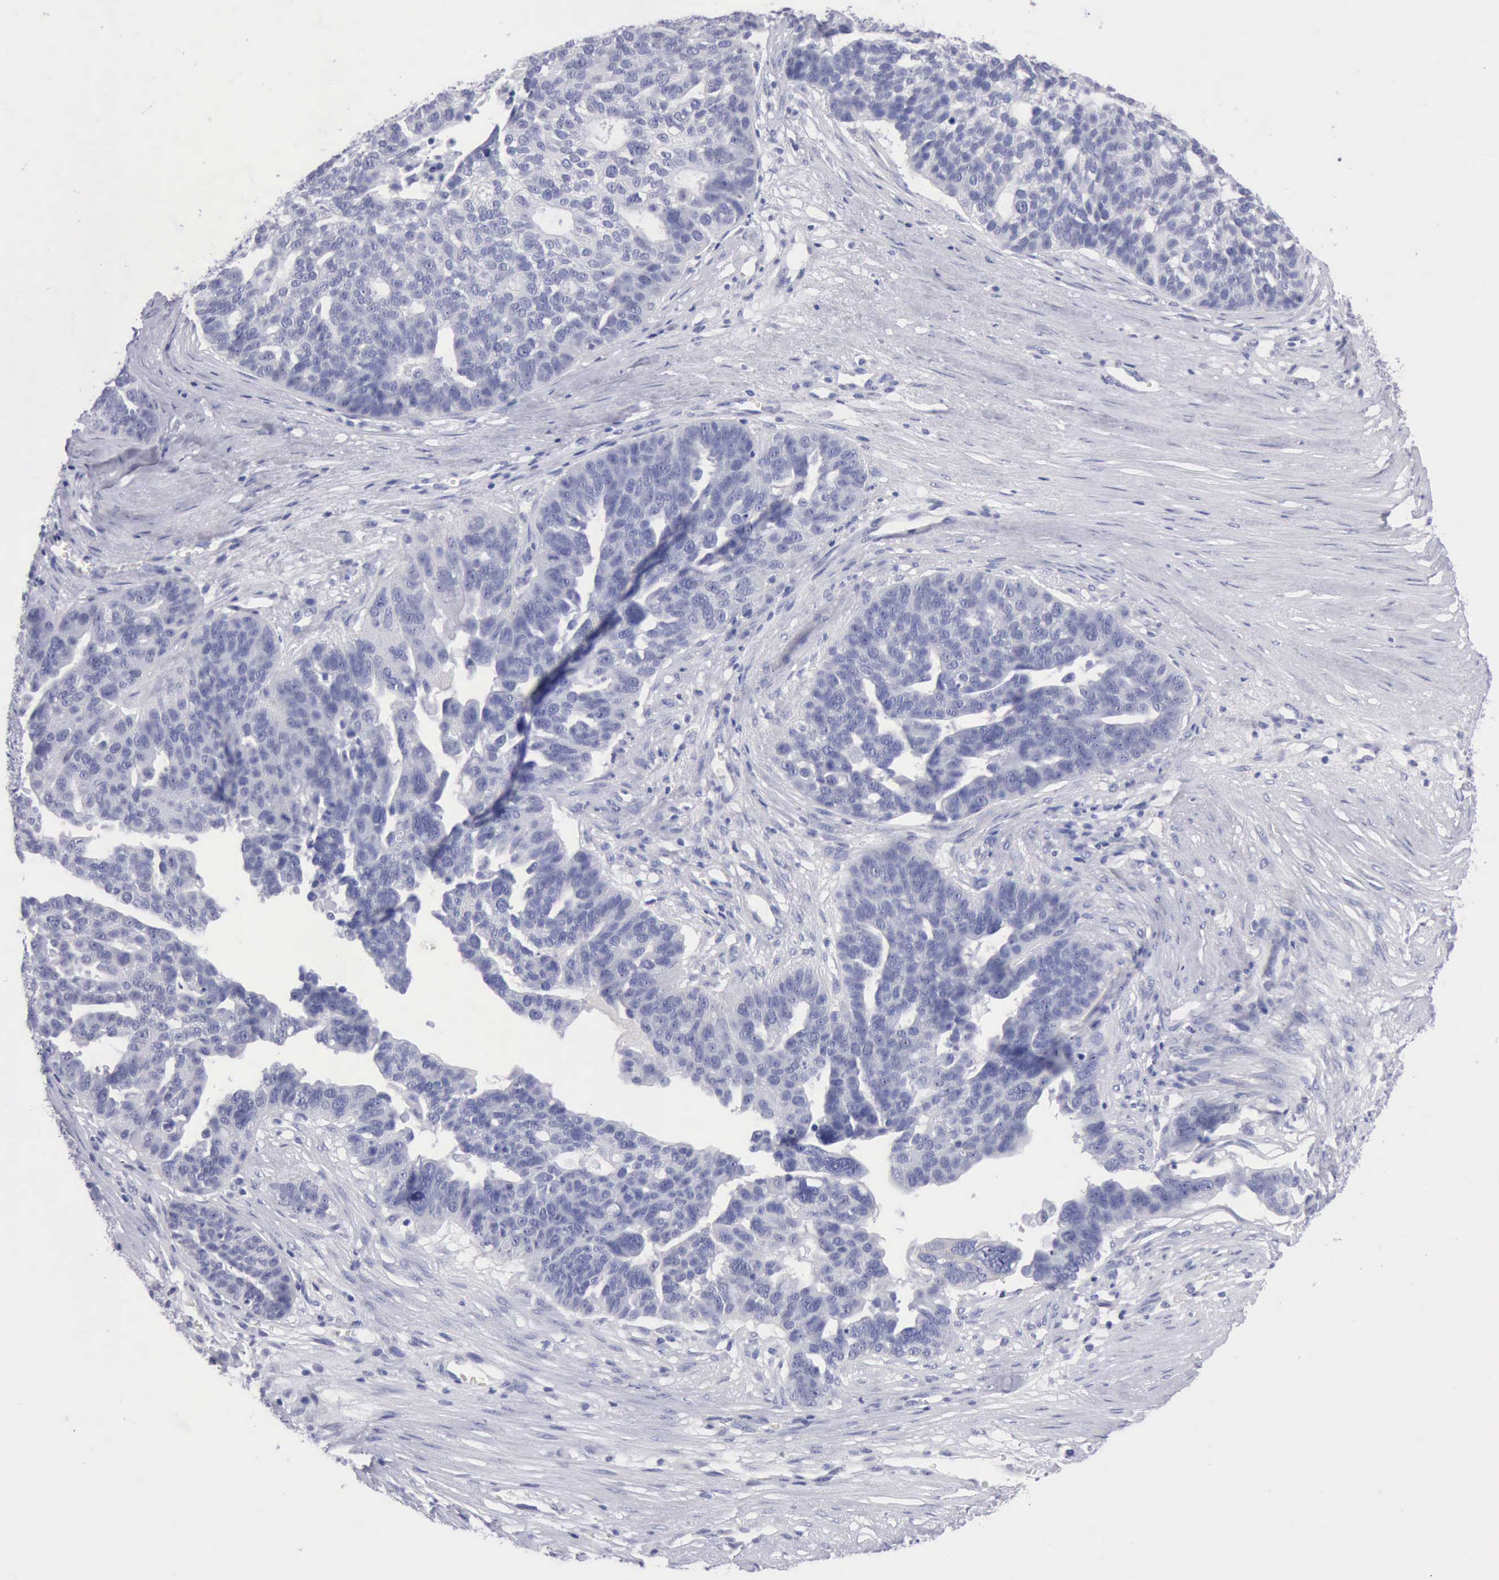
{"staining": {"intensity": "negative", "quantity": "none", "location": "none"}, "tissue": "ovarian cancer", "cell_type": "Tumor cells", "image_type": "cancer", "snomed": [{"axis": "morphology", "description": "Cystadenocarcinoma, serous, NOS"}, {"axis": "topography", "description": "Ovary"}], "caption": "Tumor cells show no significant expression in ovarian cancer (serous cystadenocarcinoma). (DAB (3,3'-diaminobenzidine) immunohistochemistry (IHC) visualized using brightfield microscopy, high magnification).", "gene": "ANGEL1", "patient": {"sex": "female", "age": 59}}